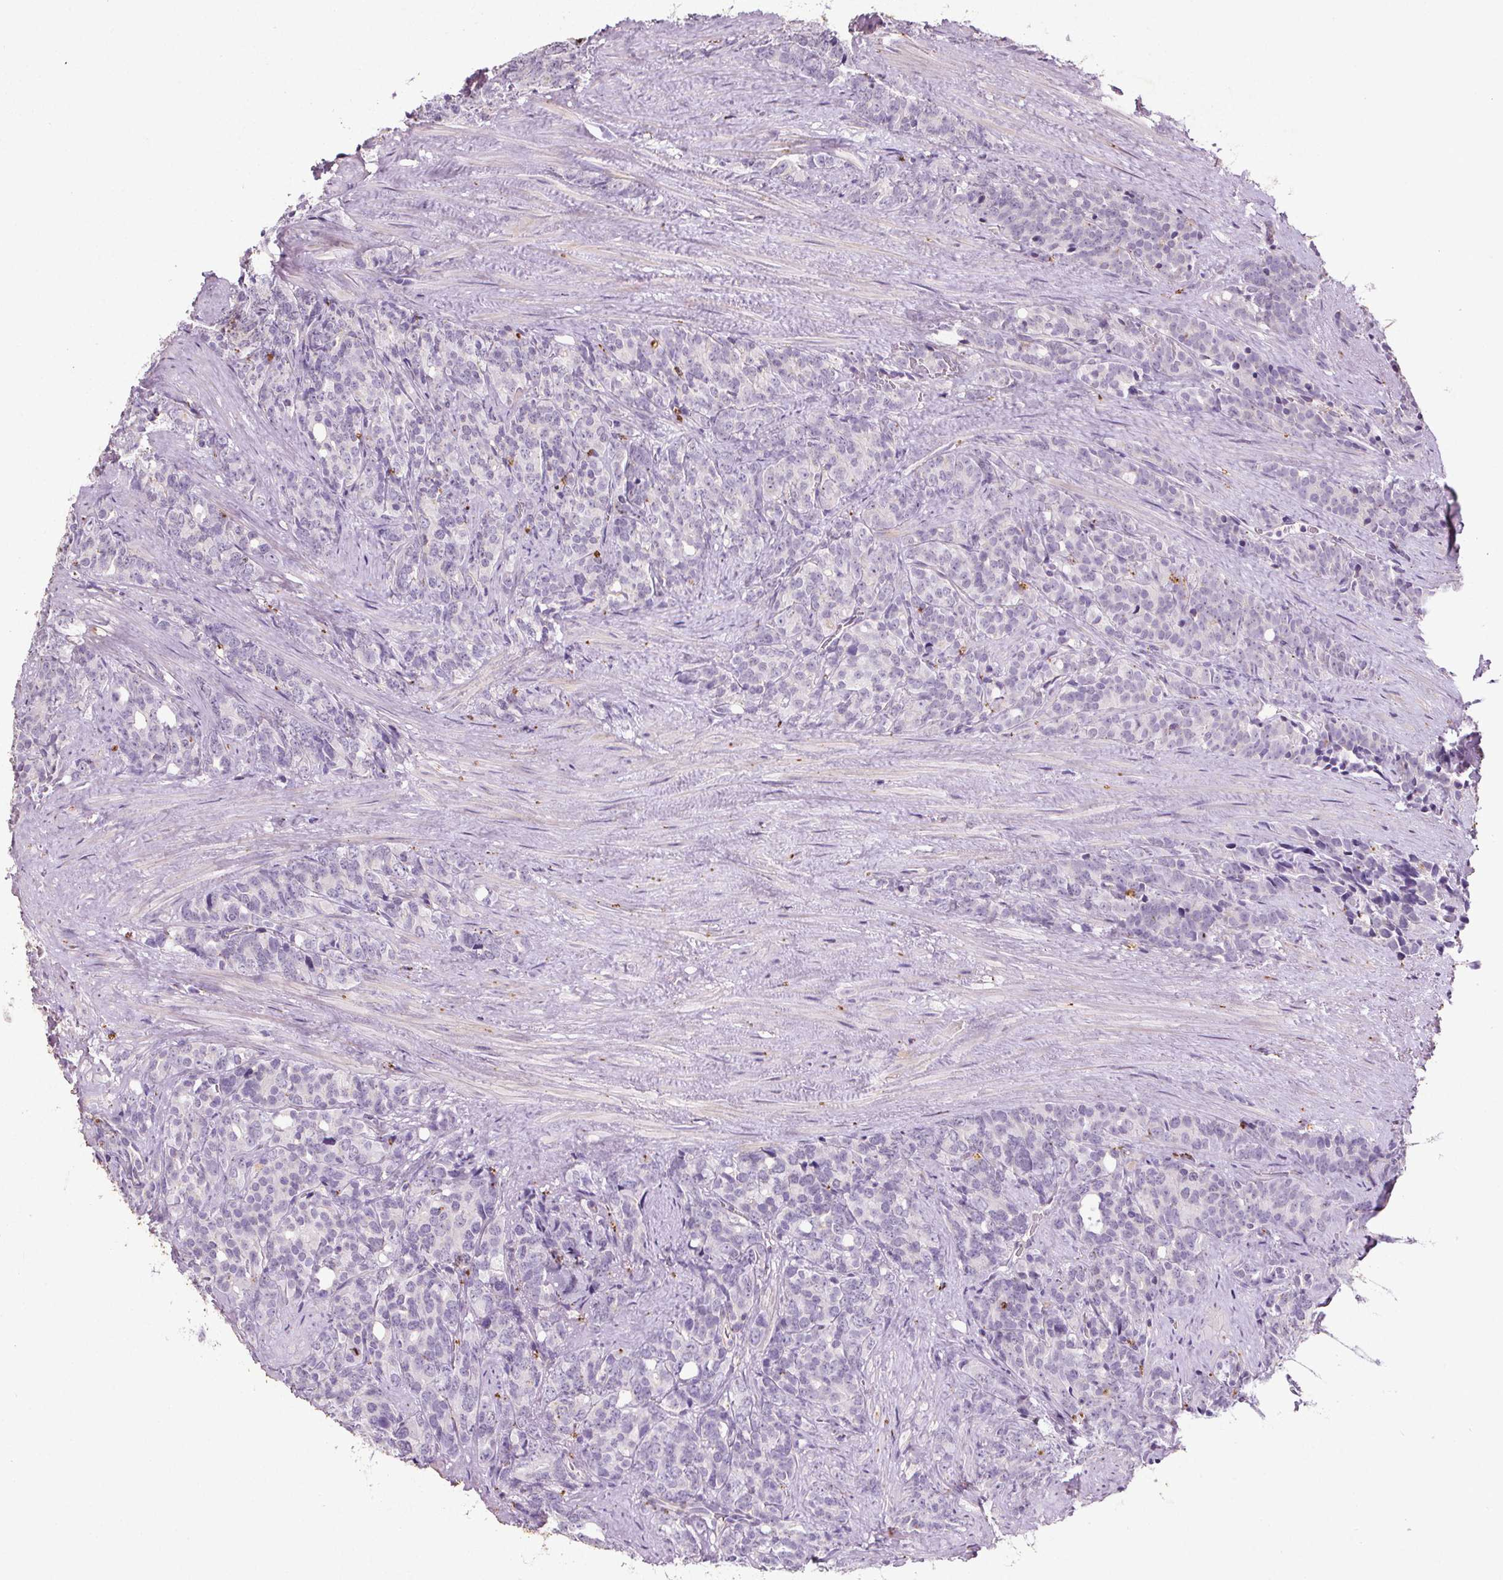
{"staining": {"intensity": "negative", "quantity": "none", "location": "none"}, "tissue": "prostate cancer", "cell_type": "Tumor cells", "image_type": "cancer", "snomed": [{"axis": "morphology", "description": "Adenocarcinoma, High grade"}, {"axis": "topography", "description": "Prostate"}], "caption": "Protein analysis of prostate cancer exhibits no significant expression in tumor cells.", "gene": "C19orf84", "patient": {"sex": "male", "age": 84}}